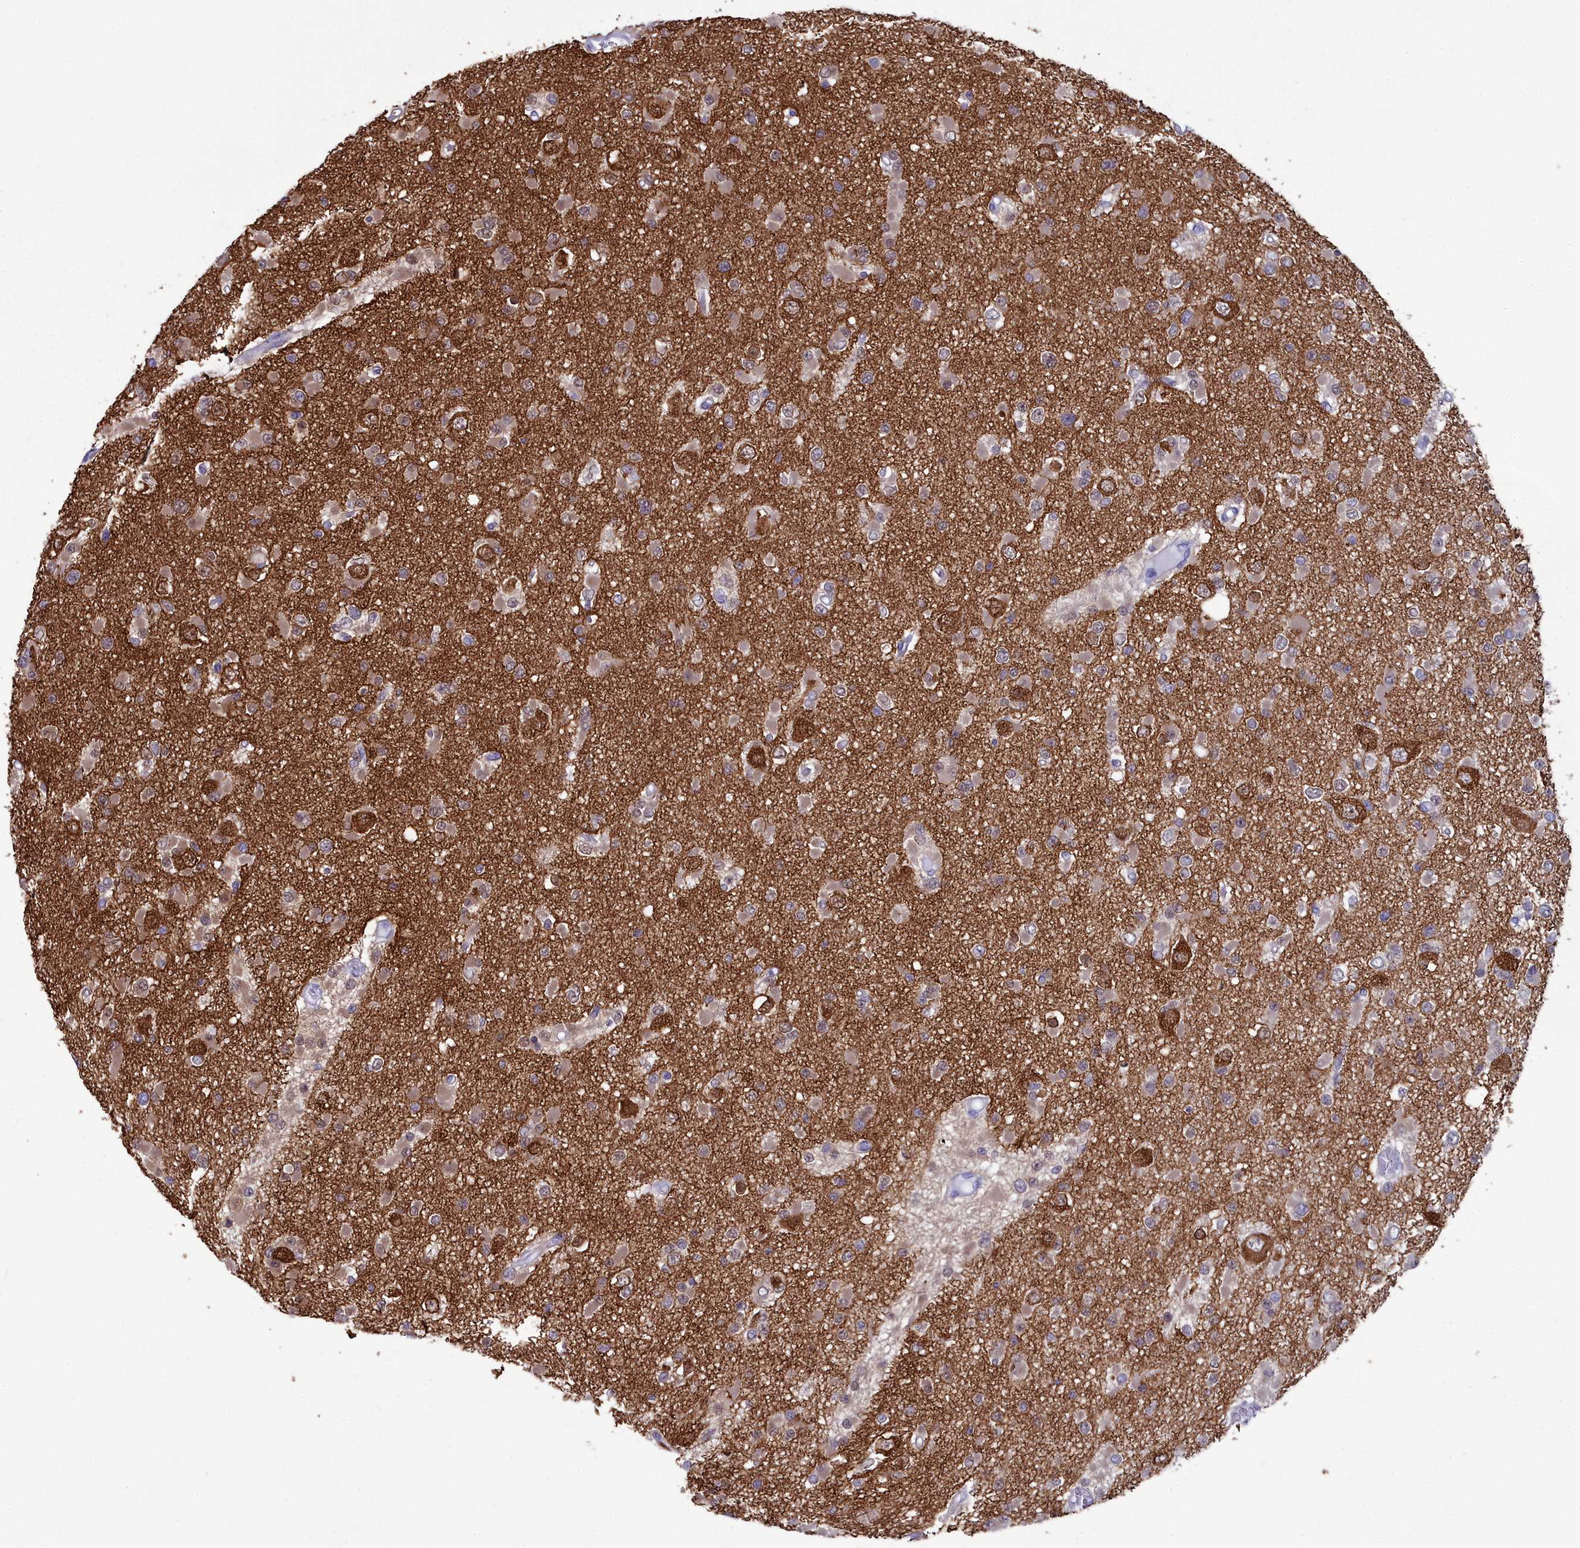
{"staining": {"intensity": "weak", "quantity": "25%-75%", "location": "cytoplasmic/membranous,nuclear"}, "tissue": "glioma", "cell_type": "Tumor cells", "image_type": "cancer", "snomed": [{"axis": "morphology", "description": "Glioma, malignant, Low grade"}, {"axis": "topography", "description": "Brain"}], "caption": "A brown stain highlights weak cytoplasmic/membranous and nuclear positivity of a protein in human glioma tumor cells. Nuclei are stained in blue.", "gene": "MAP6", "patient": {"sex": "female", "age": 22}}